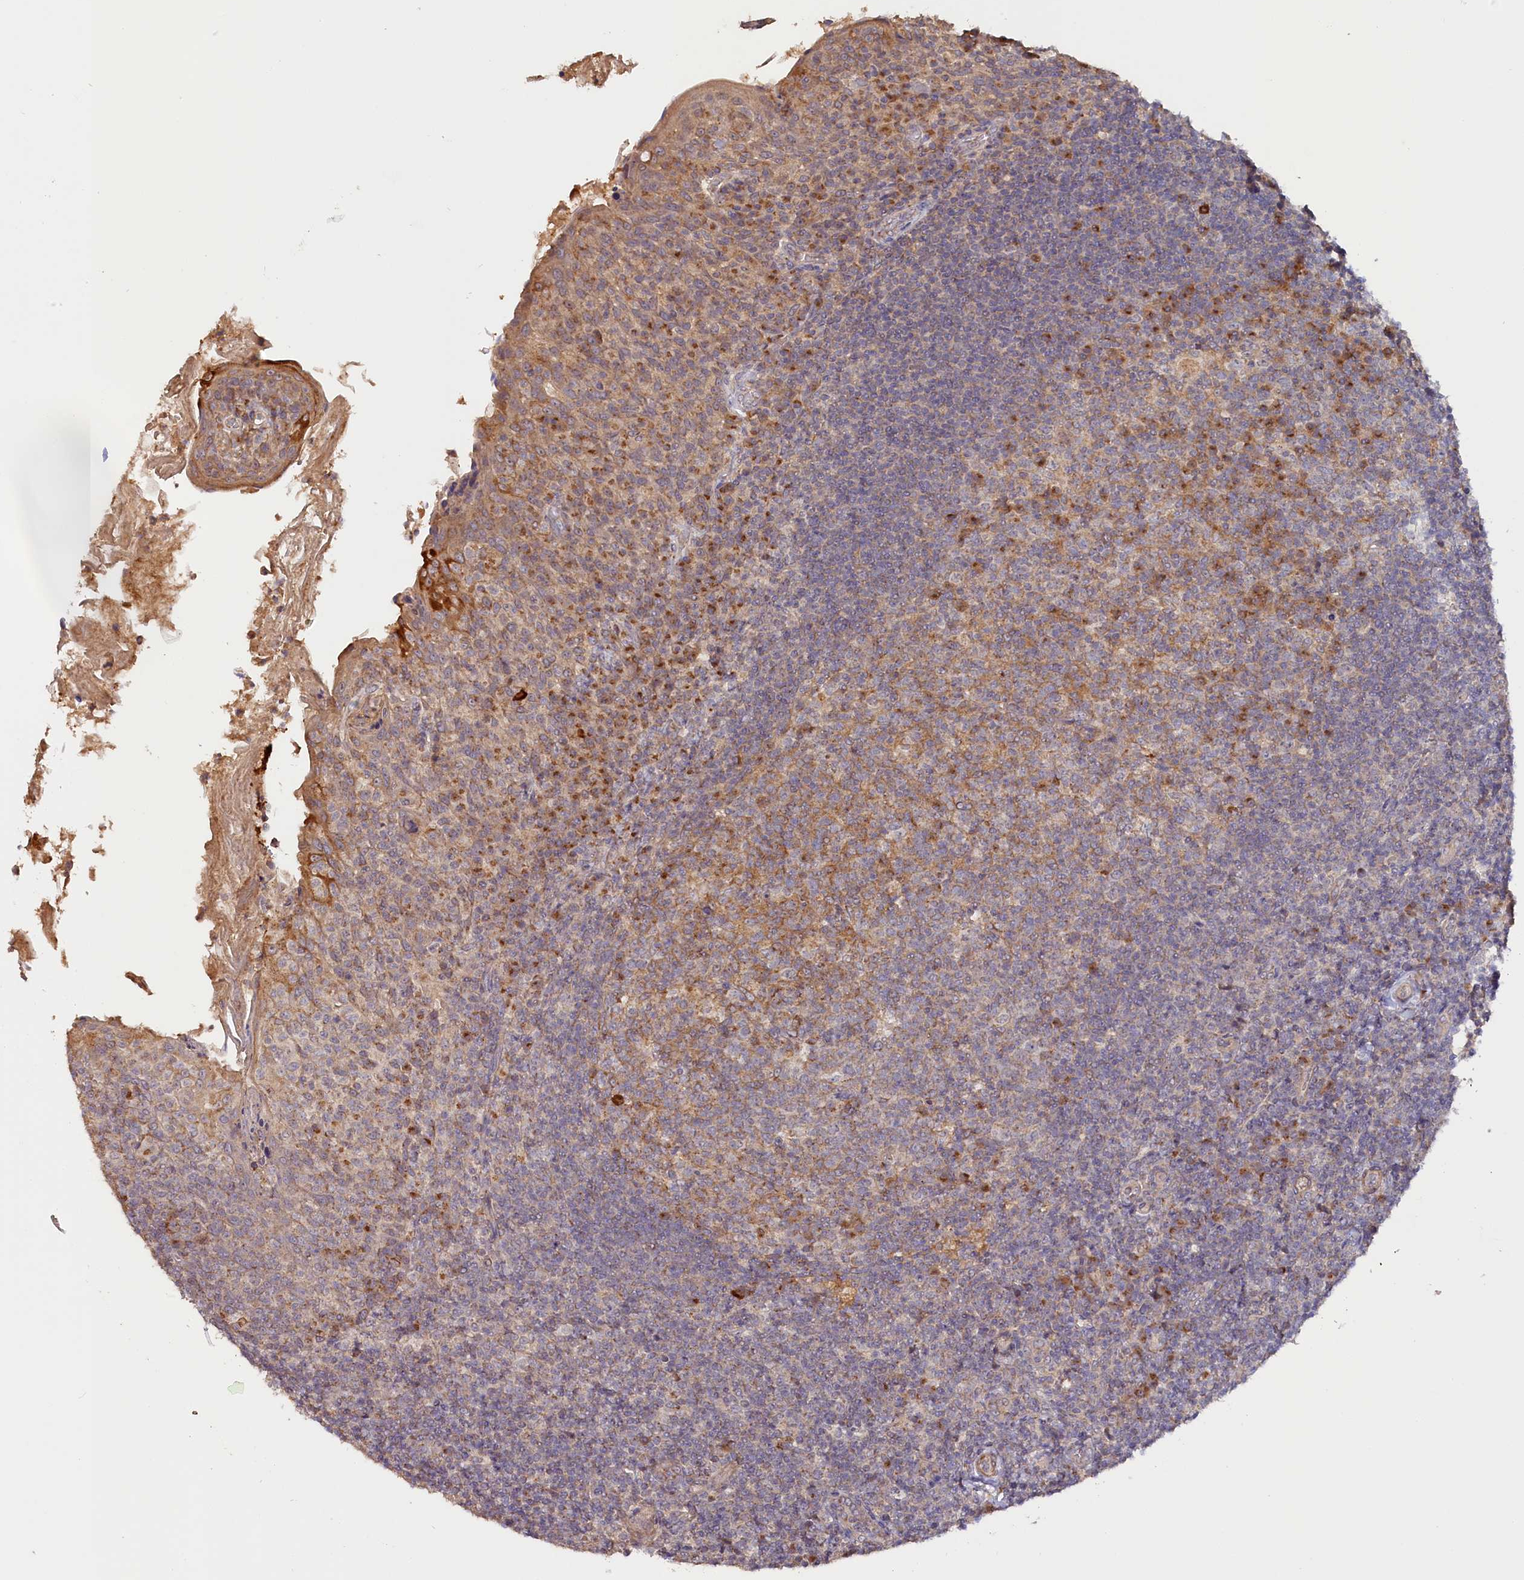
{"staining": {"intensity": "moderate", "quantity": "25%-75%", "location": "cytoplasmic/membranous"}, "tissue": "tonsil", "cell_type": "Germinal center cells", "image_type": "normal", "snomed": [{"axis": "morphology", "description": "Normal tissue, NOS"}, {"axis": "topography", "description": "Tonsil"}], "caption": "A photomicrograph of human tonsil stained for a protein exhibits moderate cytoplasmic/membranous brown staining in germinal center cells.", "gene": "TANGO6", "patient": {"sex": "female", "age": 10}}